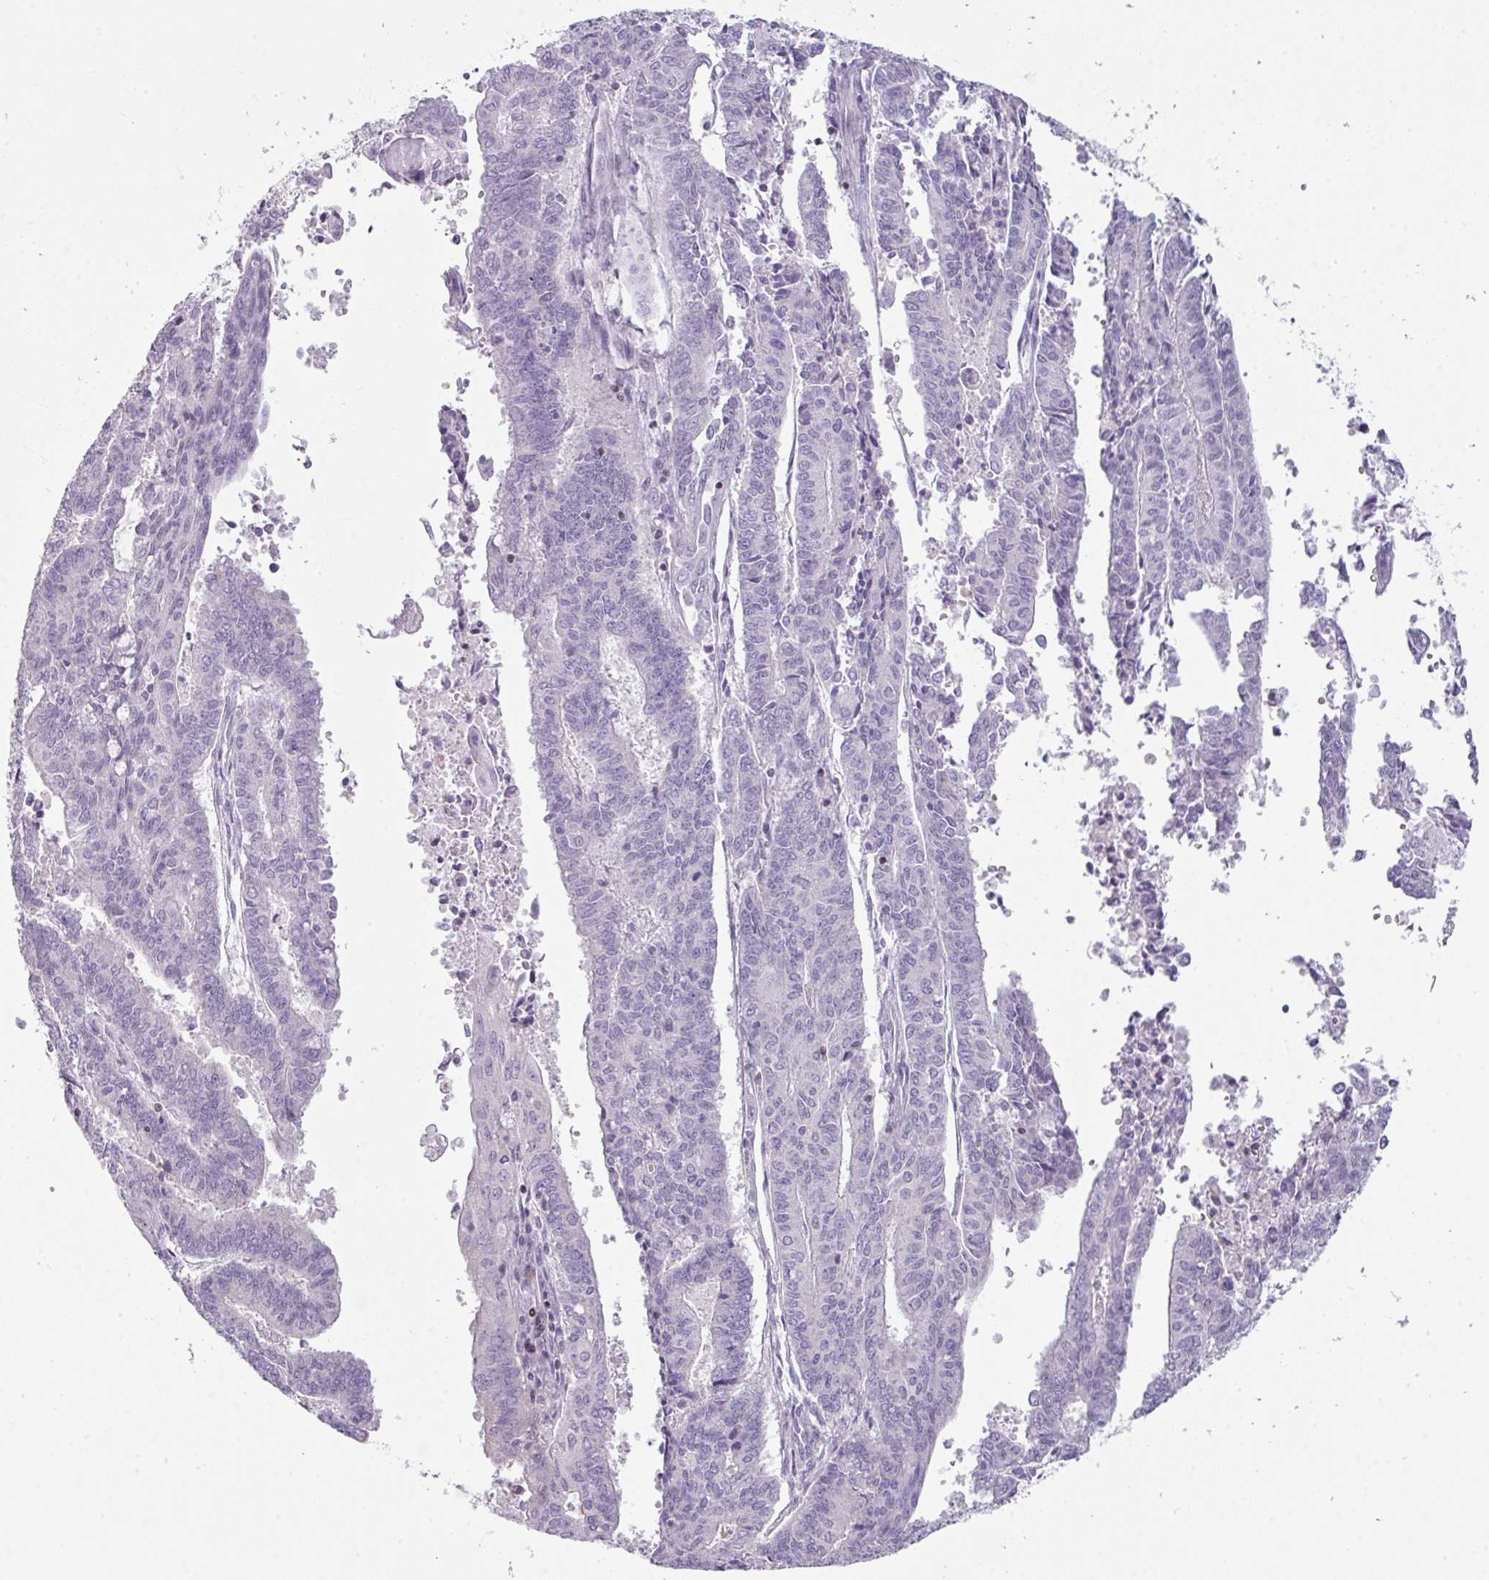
{"staining": {"intensity": "negative", "quantity": "none", "location": "none"}, "tissue": "endometrial cancer", "cell_type": "Tumor cells", "image_type": "cancer", "snomed": [{"axis": "morphology", "description": "Adenocarcinoma, NOS"}, {"axis": "topography", "description": "Endometrium"}], "caption": "IHC of human endometrial adenocarcinoma shows no staining in tumor cells.", "gene": "STAT5A", "patient": {"sex": "female", "age": 59}}